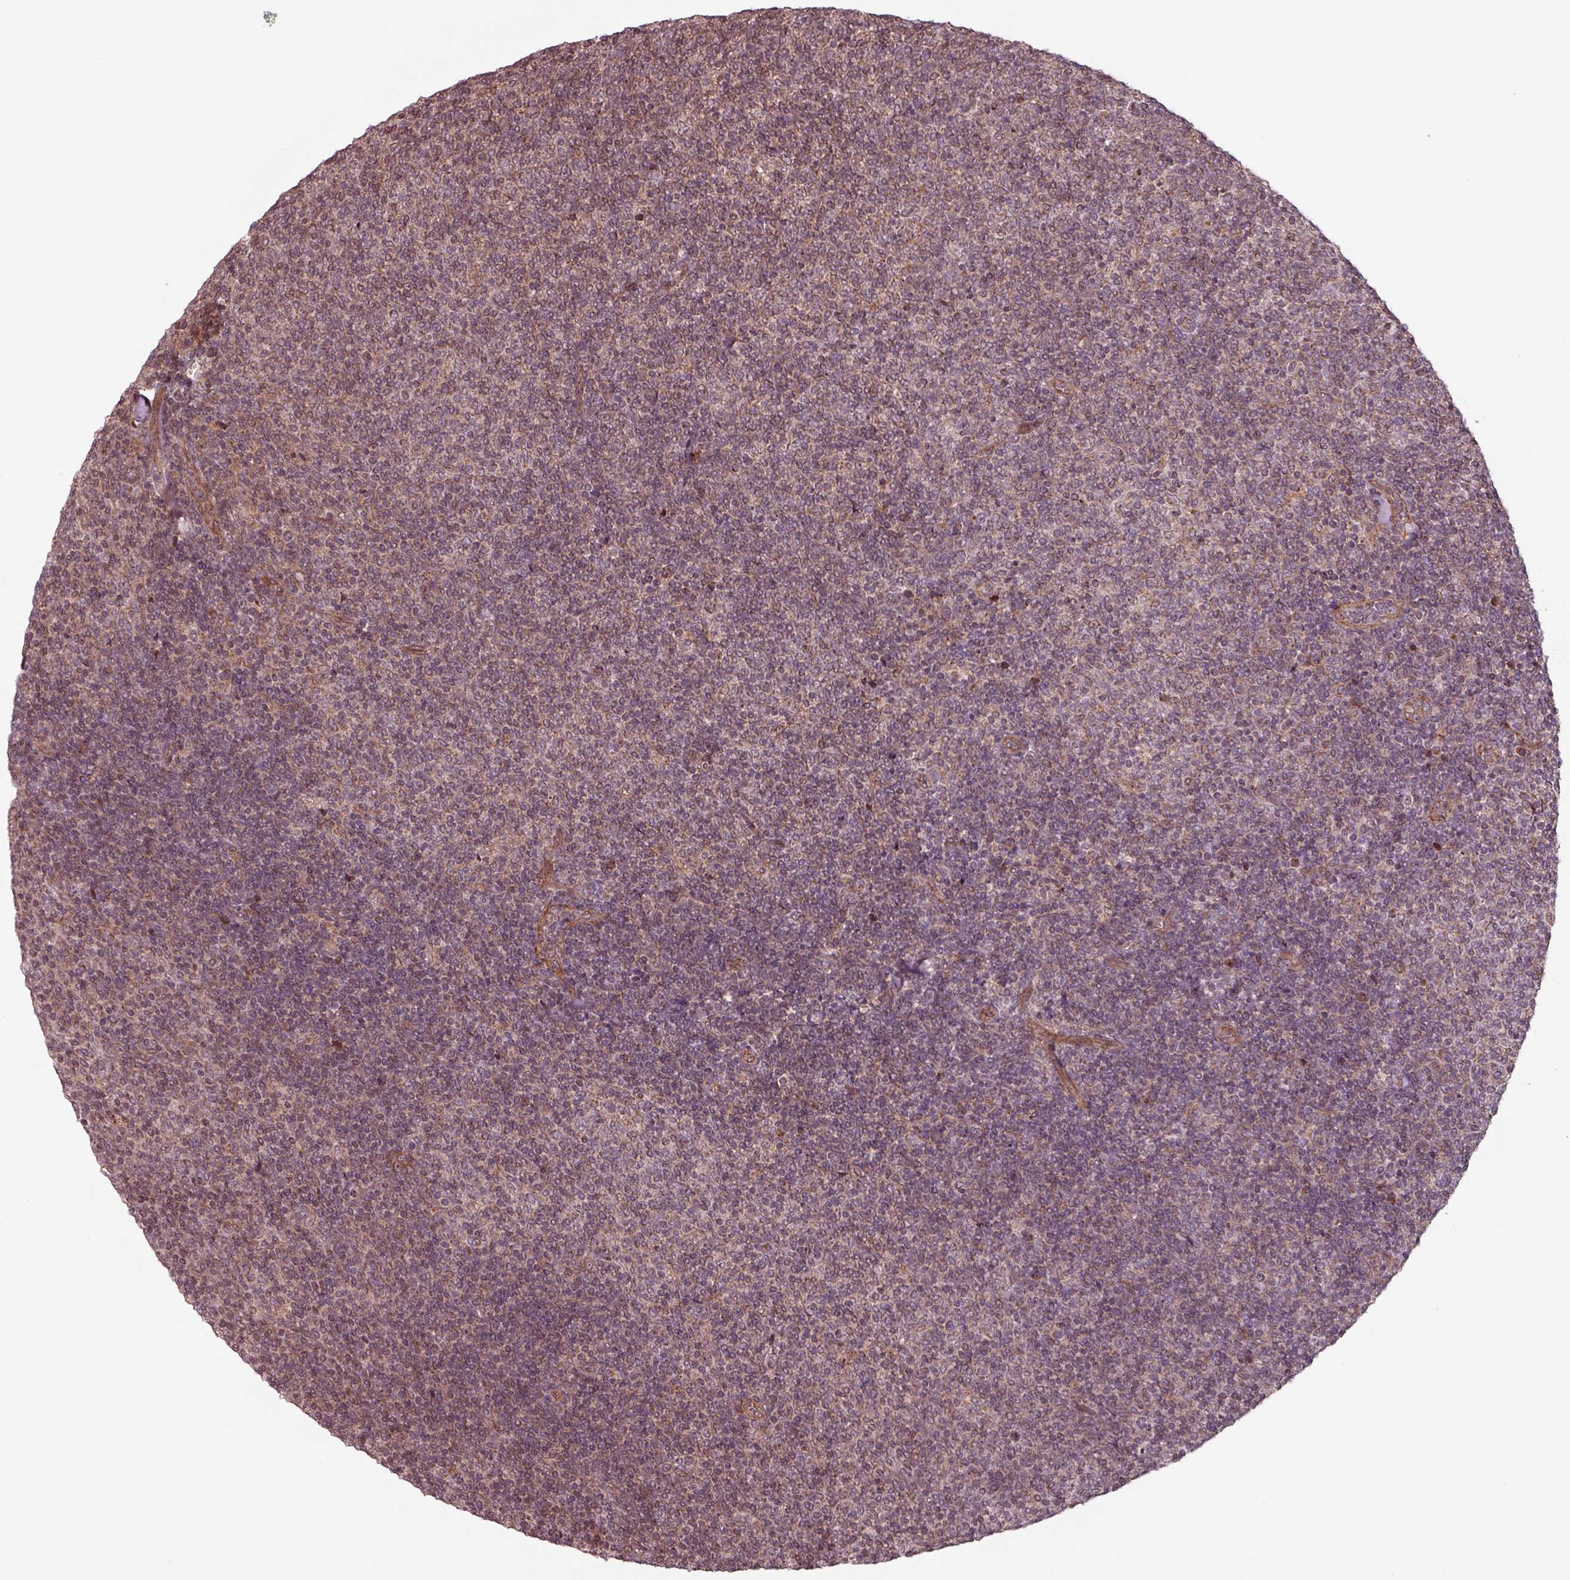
{"staining": {"intensity": "weak", "quantity": "<25%", "location": "cytoplasmic/membranous"}, "tissue": "lymphoma", "cell_type": "Tumor cells", "image_type": "cancer", "snomed": [{"axis": "morphology", "description": "Malignant lymphoma, non-Hodgkin's type, Low grade"}, {"axis": "topography", "description": "Lymph node"}], "caption": "High magnification brightfield microscopy of malignant lymphoma, non-Hodgkin's type (low-grade) stained with DAB (3,3'-diaminobenzidine) (brown) and counterstained with hematoxylin (blue): tumor cells show no significant positivity. (Stains: DAB immunohistochemistry with hematoxylin counter stain, Microscopy: brightfield microscopy at high magnification).", "gene": "CHMP3", "patient": {"sex": "male", "age": 52}}